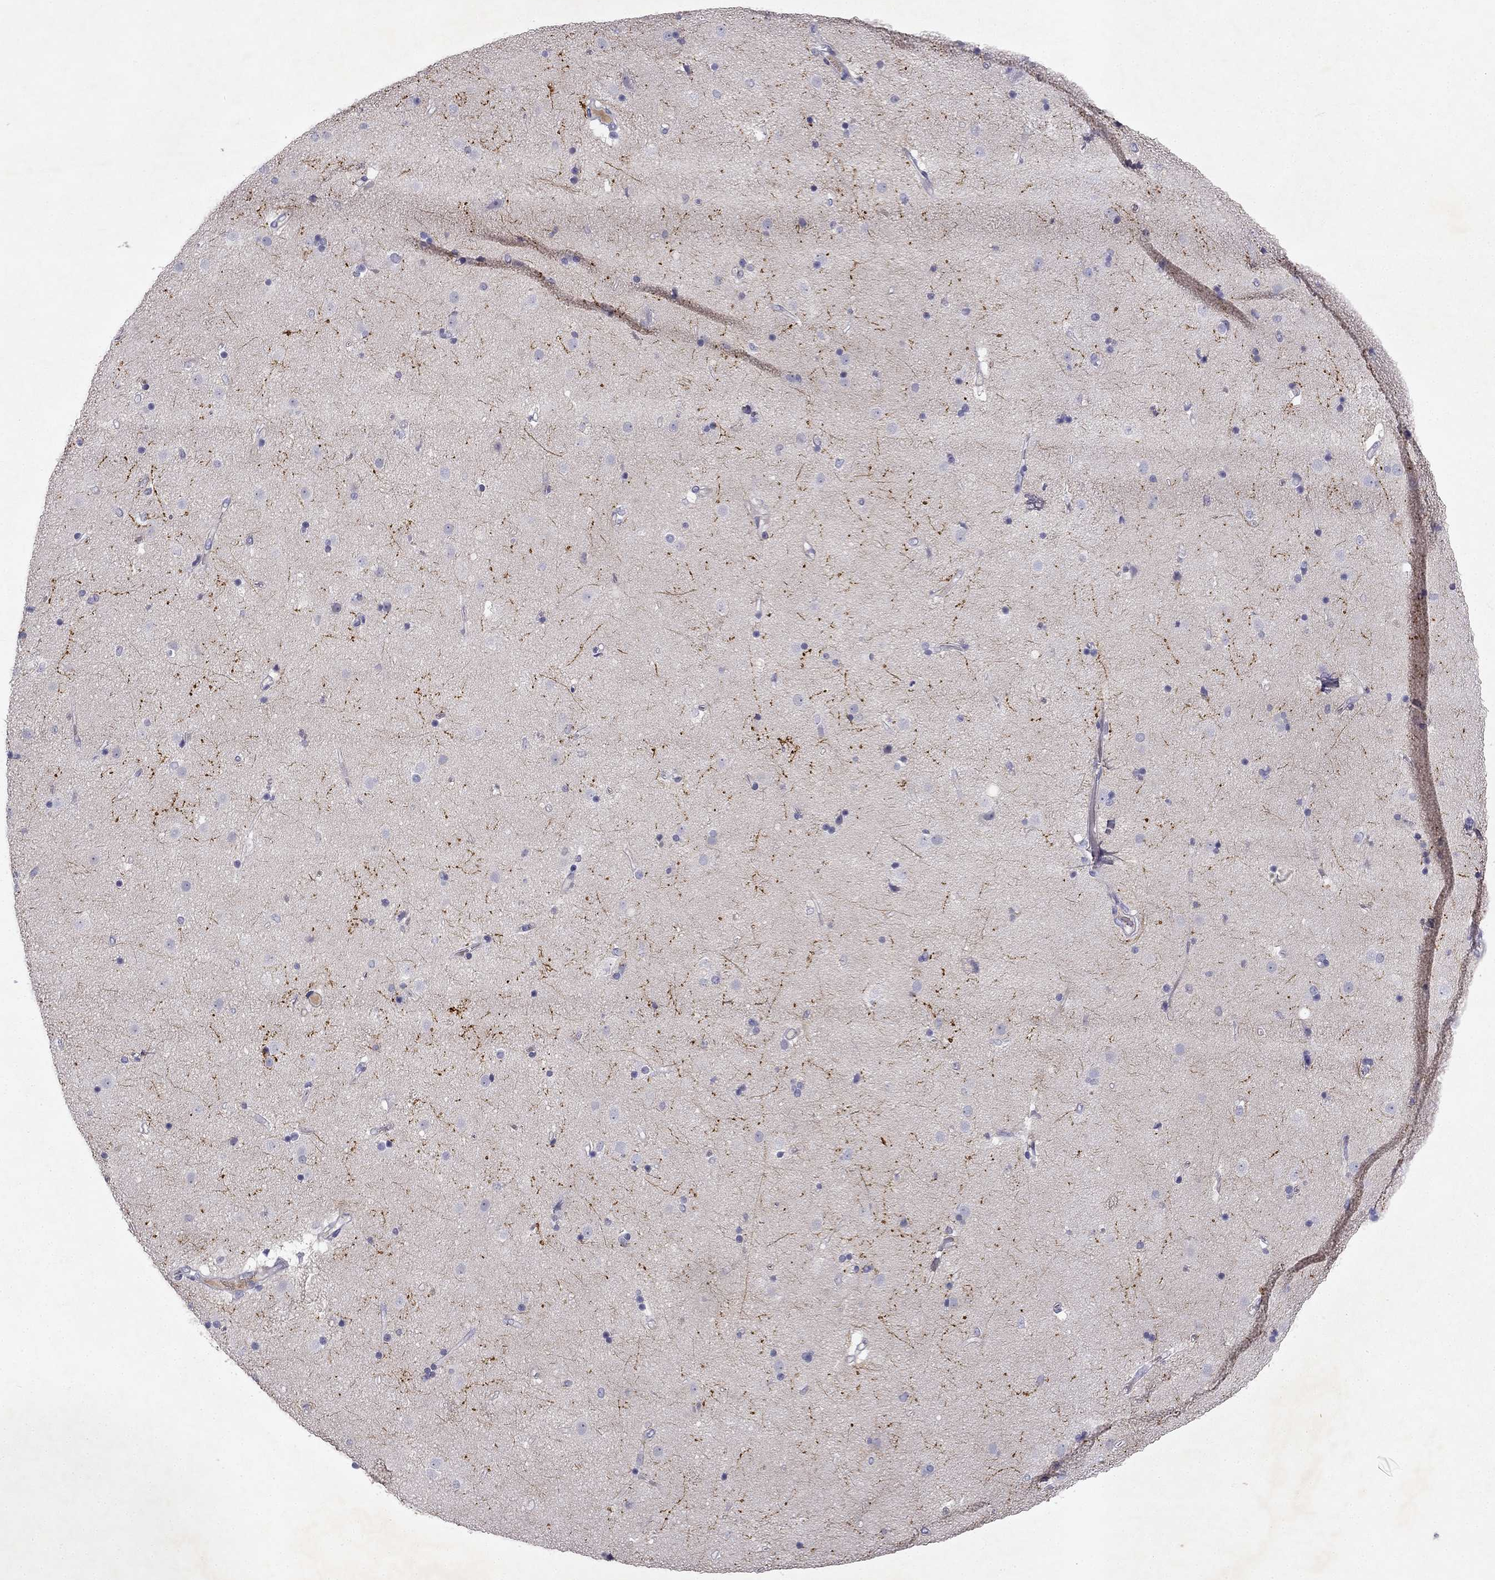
{"staining": {"intensity": "negative", "quantity": "none", "location": "none"}, "tissue": "caudate", "cell_type": "Glial cells", "image_type": "normal", "snomed": [{"axis": "morphology", "description": "Normal tissue, NOS"}, {"axis": "topography", "description": "Lateral ventricle wall"}], "caption": "Immunohistochemistry (IHC) of normal caudate demonstrates no staining in glial cells.", "gene": "SLC6A4", "patient": {"sex": "female", "age": 71}}